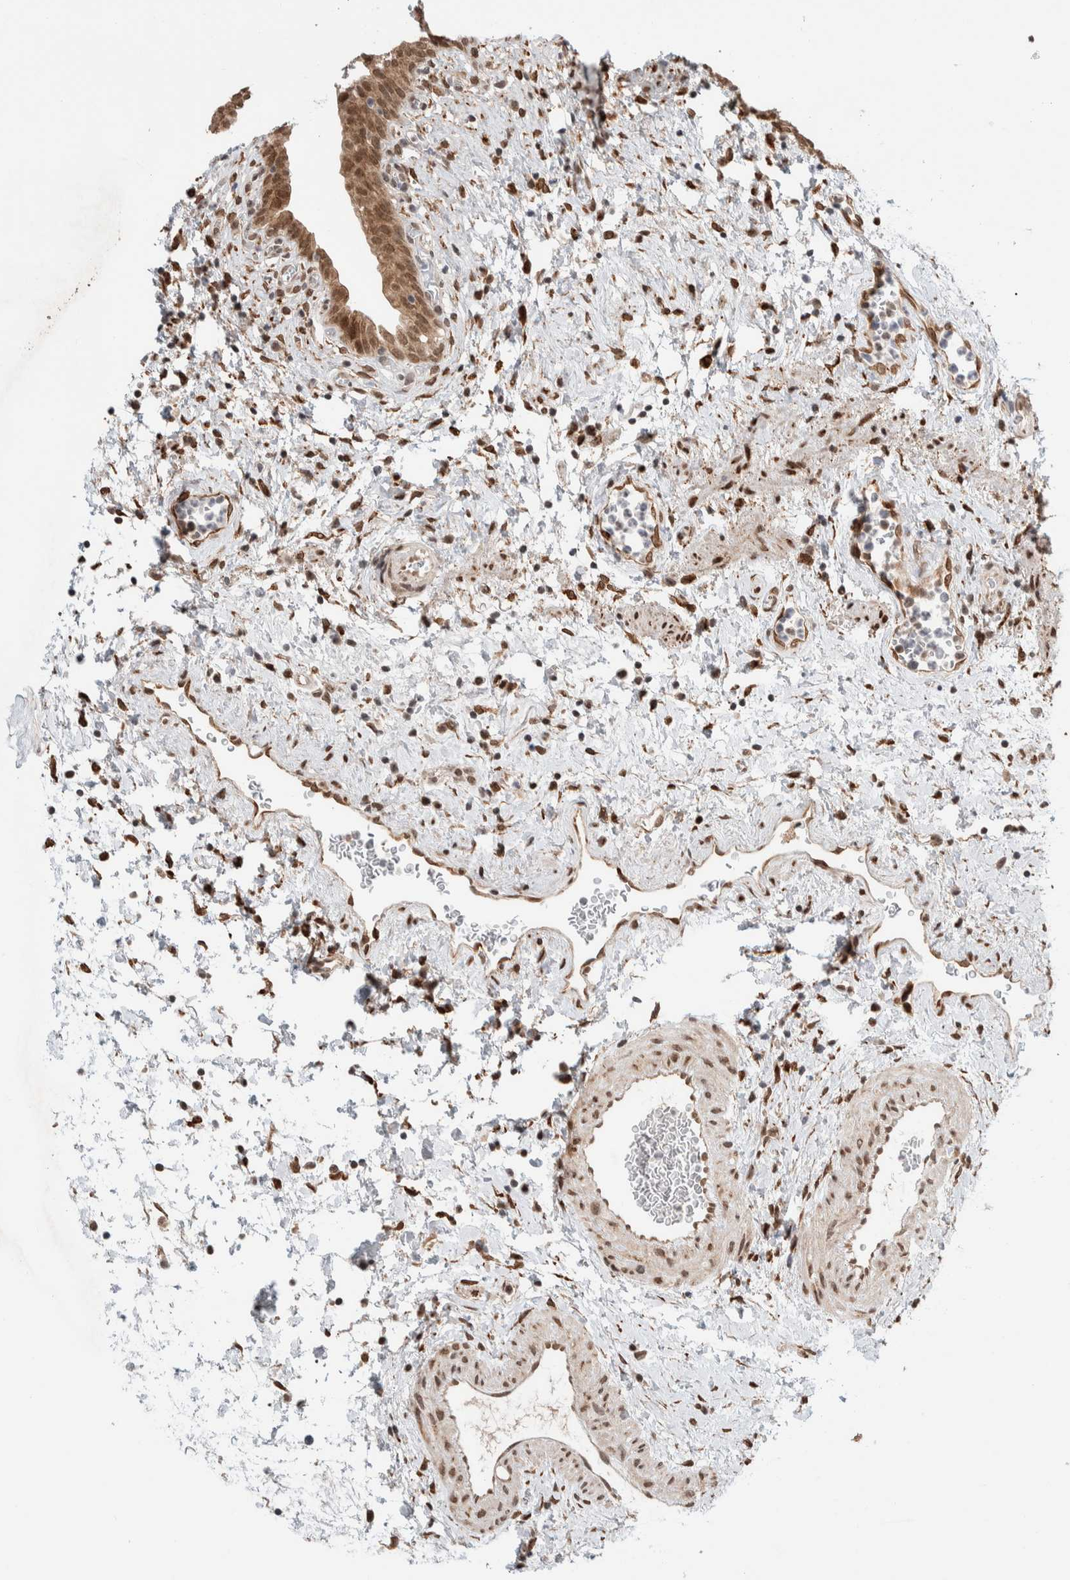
{"staining": {"intensity": "moderate", "quantity": ">75%", "location": "cytoplasmic/membranous,nuclear"}, "tissue": "urinary bladder", "cell_type": "Urothelial cells", "image_type": "normal", "snomed": [{"axis": "morphology", "description": "Normal tissue, NOS"}, {"axis": "topography", "description": "Urinary bladder"}], "caption": "This image demonstrates immunohistochemistry (IHC) staining of normal human urinary bladder, with medium moderate cytoplasmic/membranous,nuclear positivity in about >75% of urothelial cells.", "gene": "TNRC18", "patient": {"sex": "male", "age": 37}}